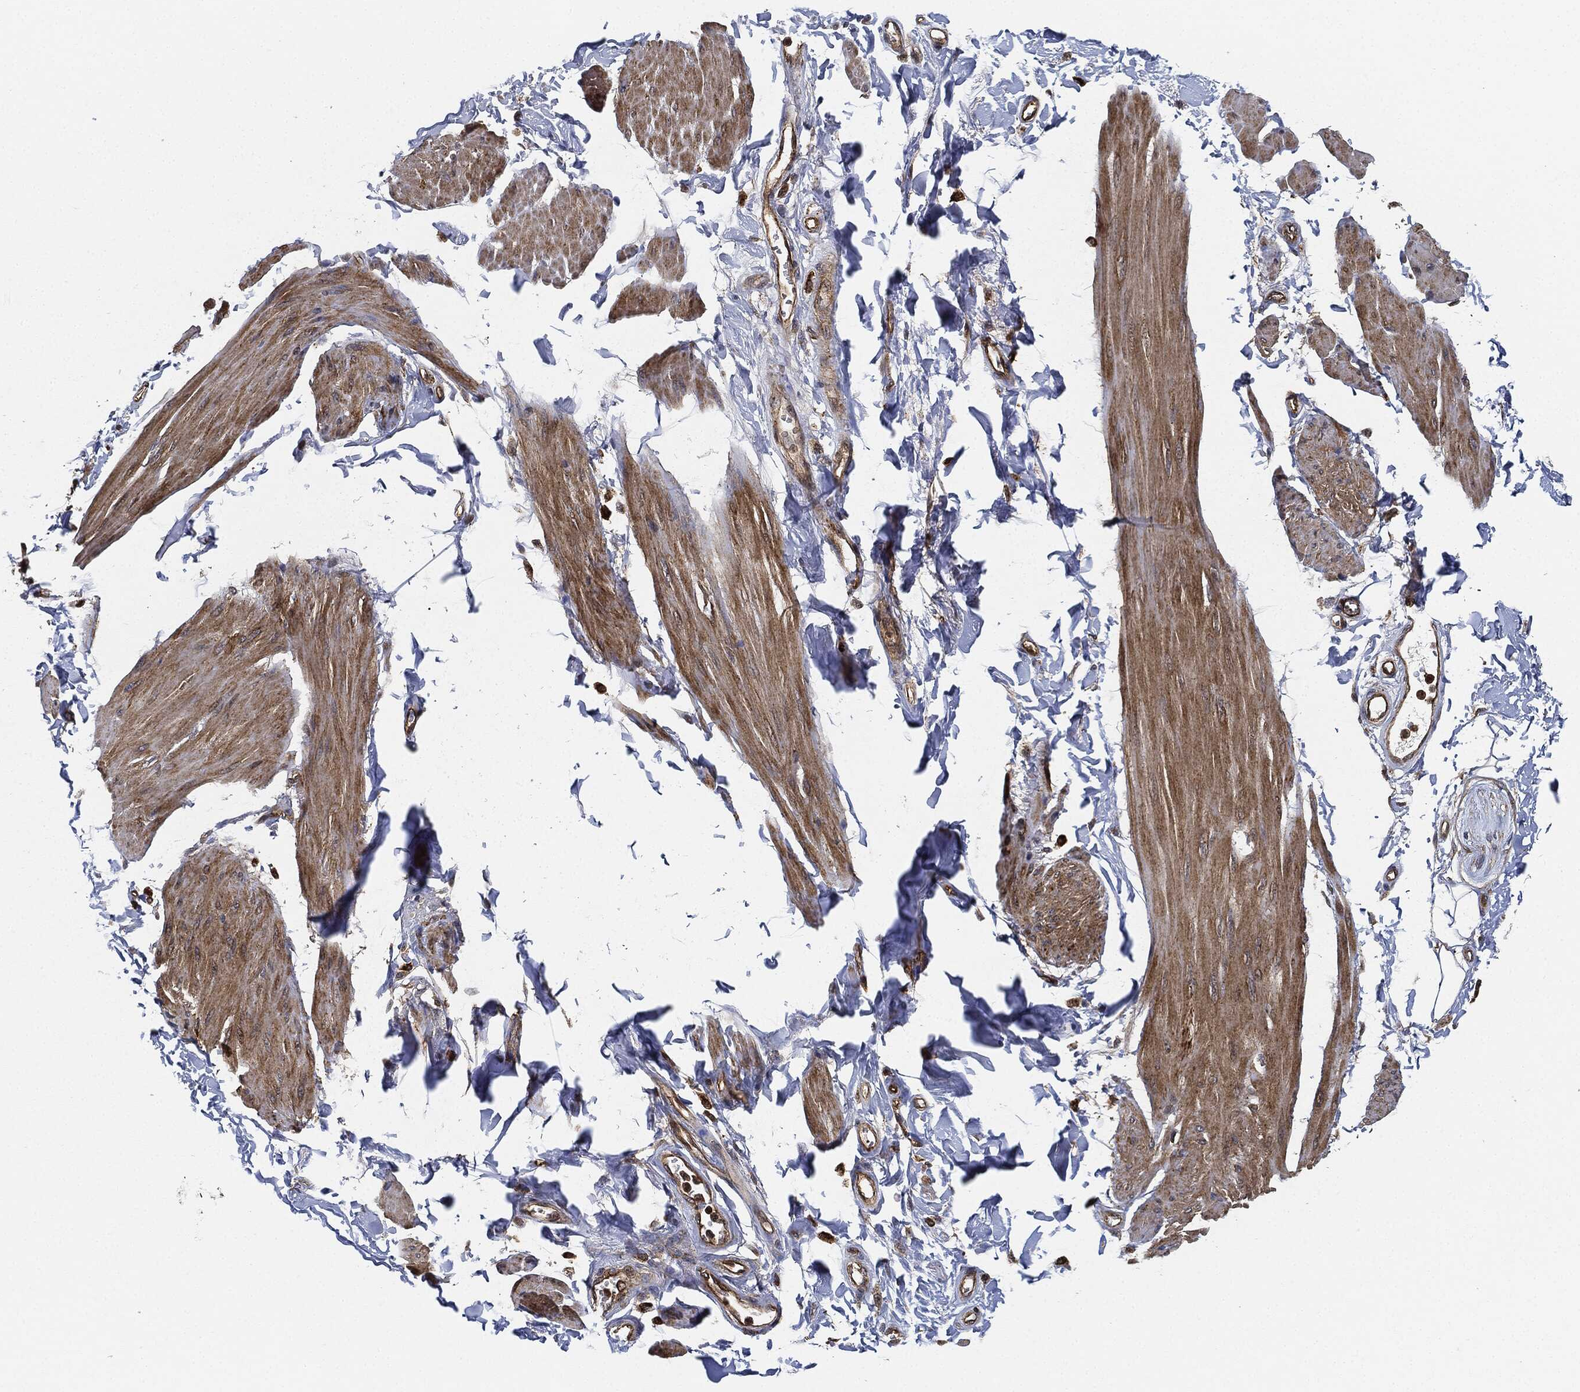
{"staining": {"intensity": "moderate", "quantity": "25%-75%", "location": "cytoplasmic/membranous"}, "tissue": "smooth muscle", "cell_type": "Smooth muscle cells", "image_type": "normal", "snomed": [{"axis": "morphology", "description": "Normal tissue, NOS"}, {"axis": "topography", "description": "Adipose tissue"}, {"axis": "topography", "description": "Smooth muscle"}, {"axis": "topography", "description": "Peripheral nerve tissue"}], "caption": "Smooth muscle stained for a protein exhibits moderate cytoplasmic/membranous positivity in smooth muscle cells. (DAB (3,3'-diaminobenzidine) IHC, brown staining for protein, blue staining for nuclei).", "gene": "MAP3K3", "patient": {"sex": "male", "age": 83}}